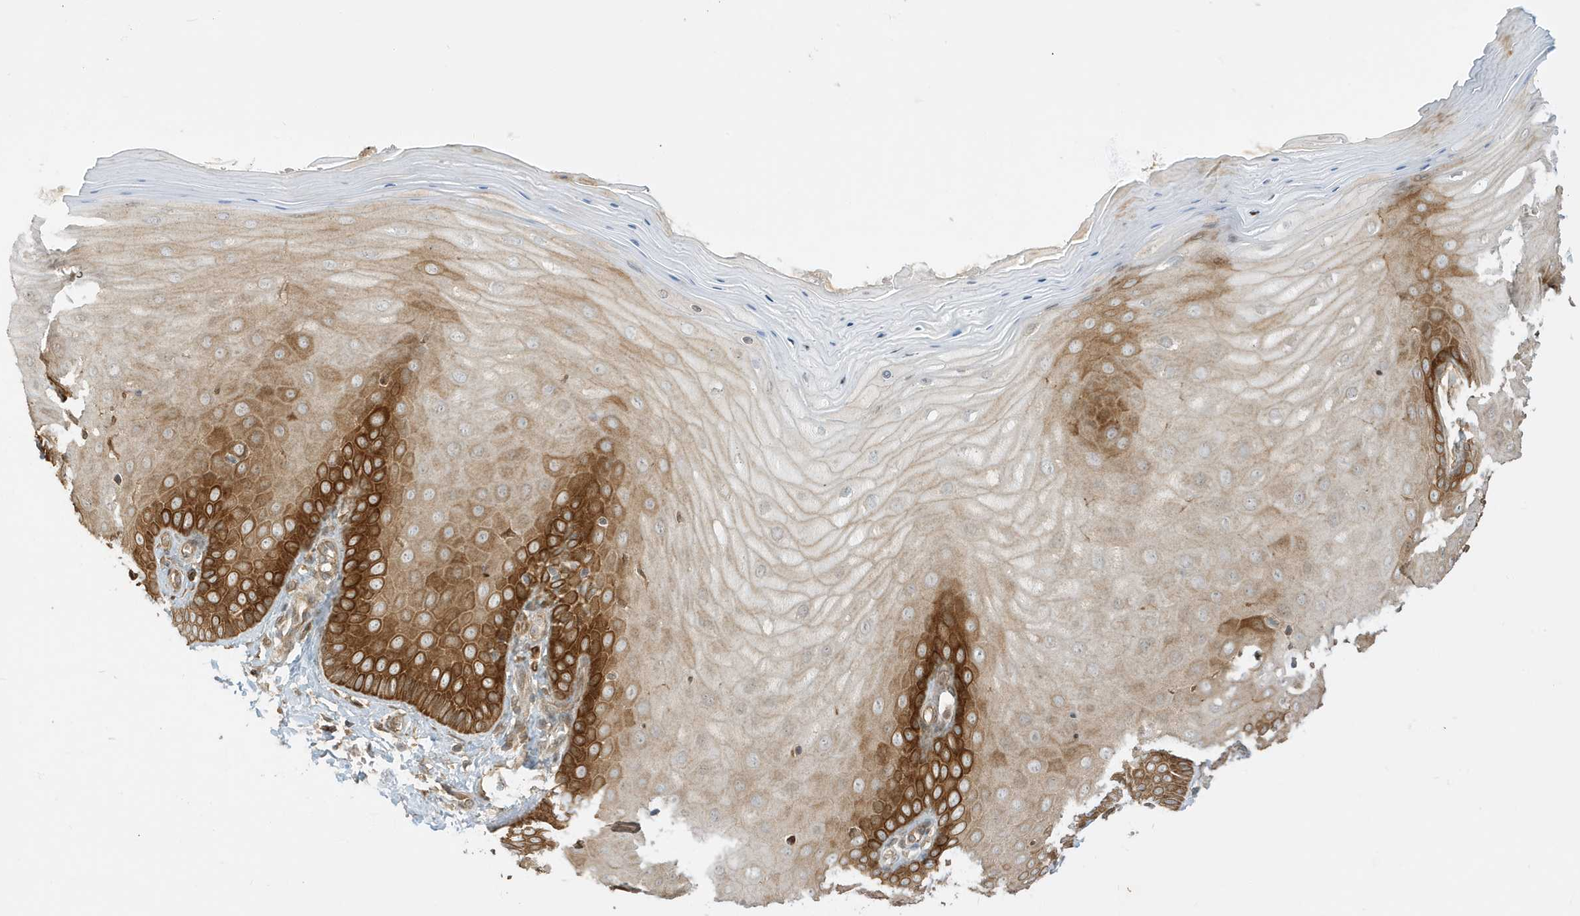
{"staining": {"intensity": "weak", "quantity": "<25%", "location": "cytoplasmic/membranous"}, "tissue": "cervix", "cell_type": "Glandular cells", "image_type": "normal", "snomed": [{"axis": "morphology", "description": "Normal tissue, NOS"}, {"axis": "topography", "description": "Cervix"}], "caption": "A high-resolution histopathology image shows immunohistochemistry (IHC) staining of unremarkable cervix, which demonstrates no significant positivity in glandular cells. The staining is performed using DAB brown chromogen with nuclei counter-stained in using hematoxylin.", "gene": "SCARF2", "patient": {"sex": "female", "age": 55}}